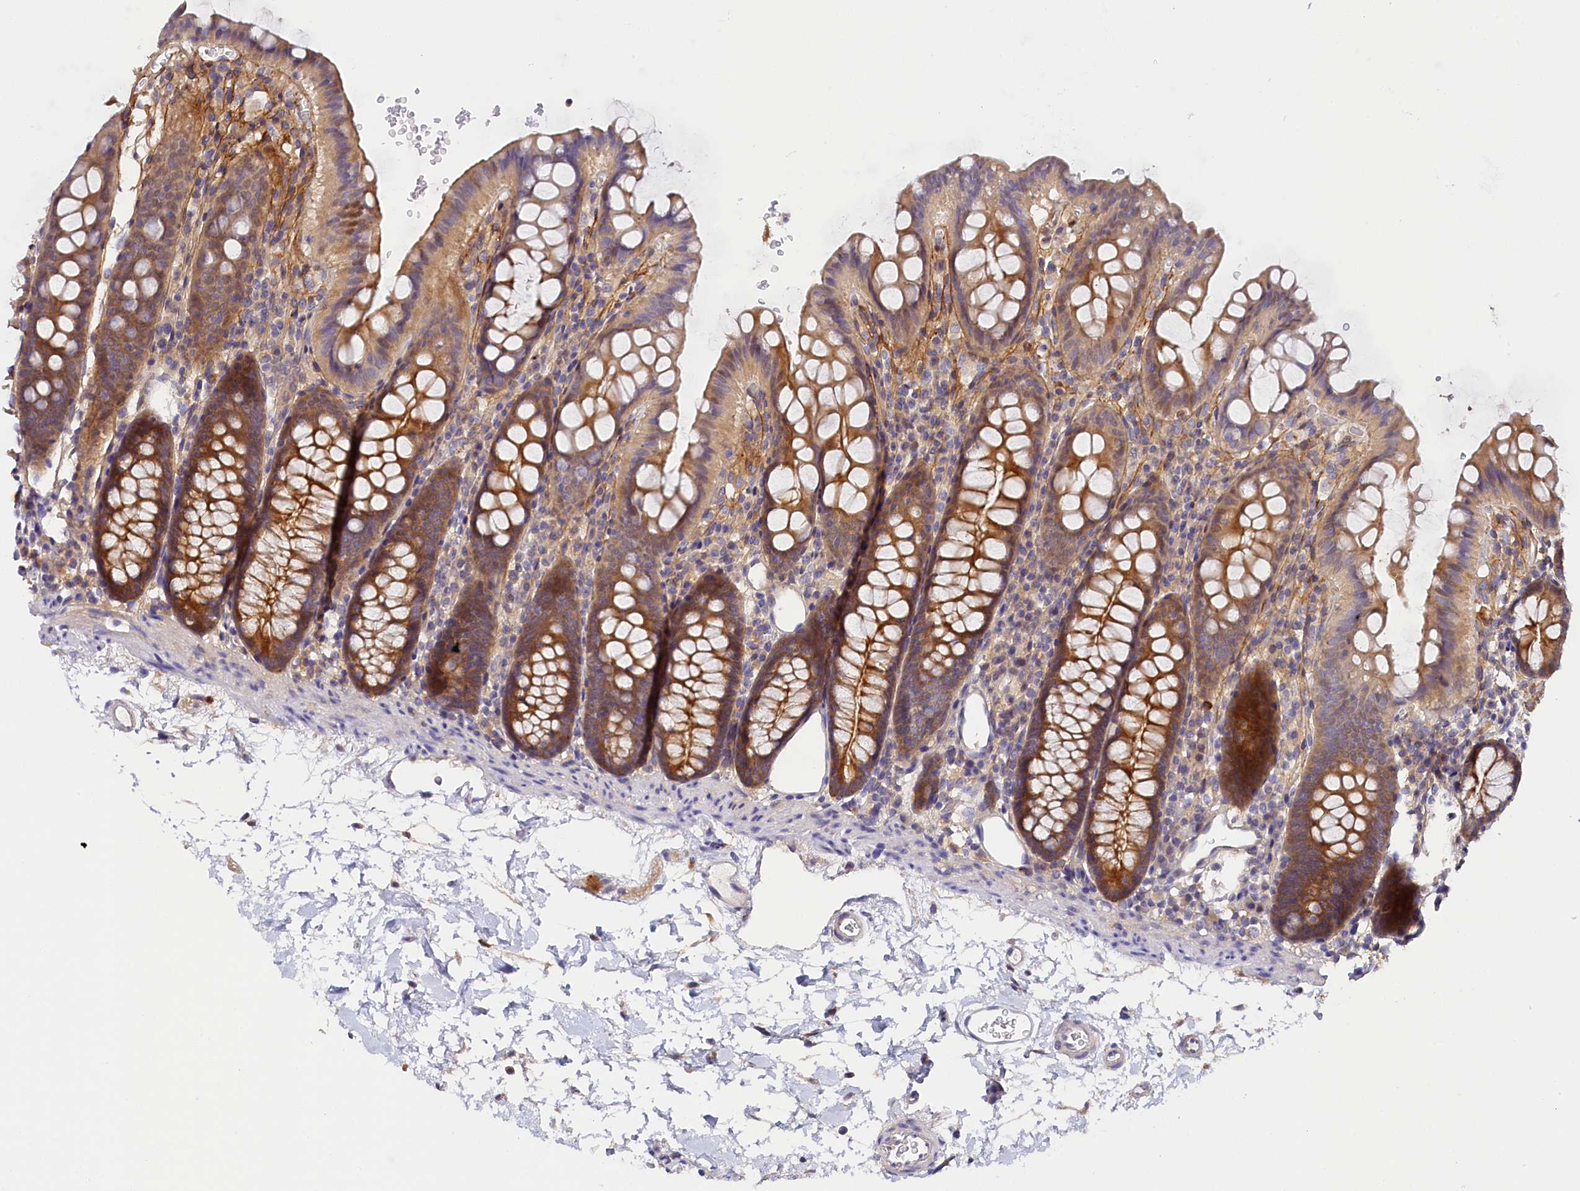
{"staining": {"intensity": "negative", "quantity": "none", "location": "none"}, "tissue": "colon", "cell_type": "Endothelial cells", "image_type": "normal", "snomed": [{"axis": "morphology", "description": "Normal tissue, NOS"}, {"axis": "topography", "description": "Colon"}], "caption": "This is a photomicrograph of IHC staining of unremarkable colon, which shows no staining in endothelial cells. (DAB (3,3'-diaminobenzidine) immunohistochemistry visualized using brightfield microscopy, high magnification).", "gene": "KATNB1", "patient": {"sex": "male", "age": 75}}